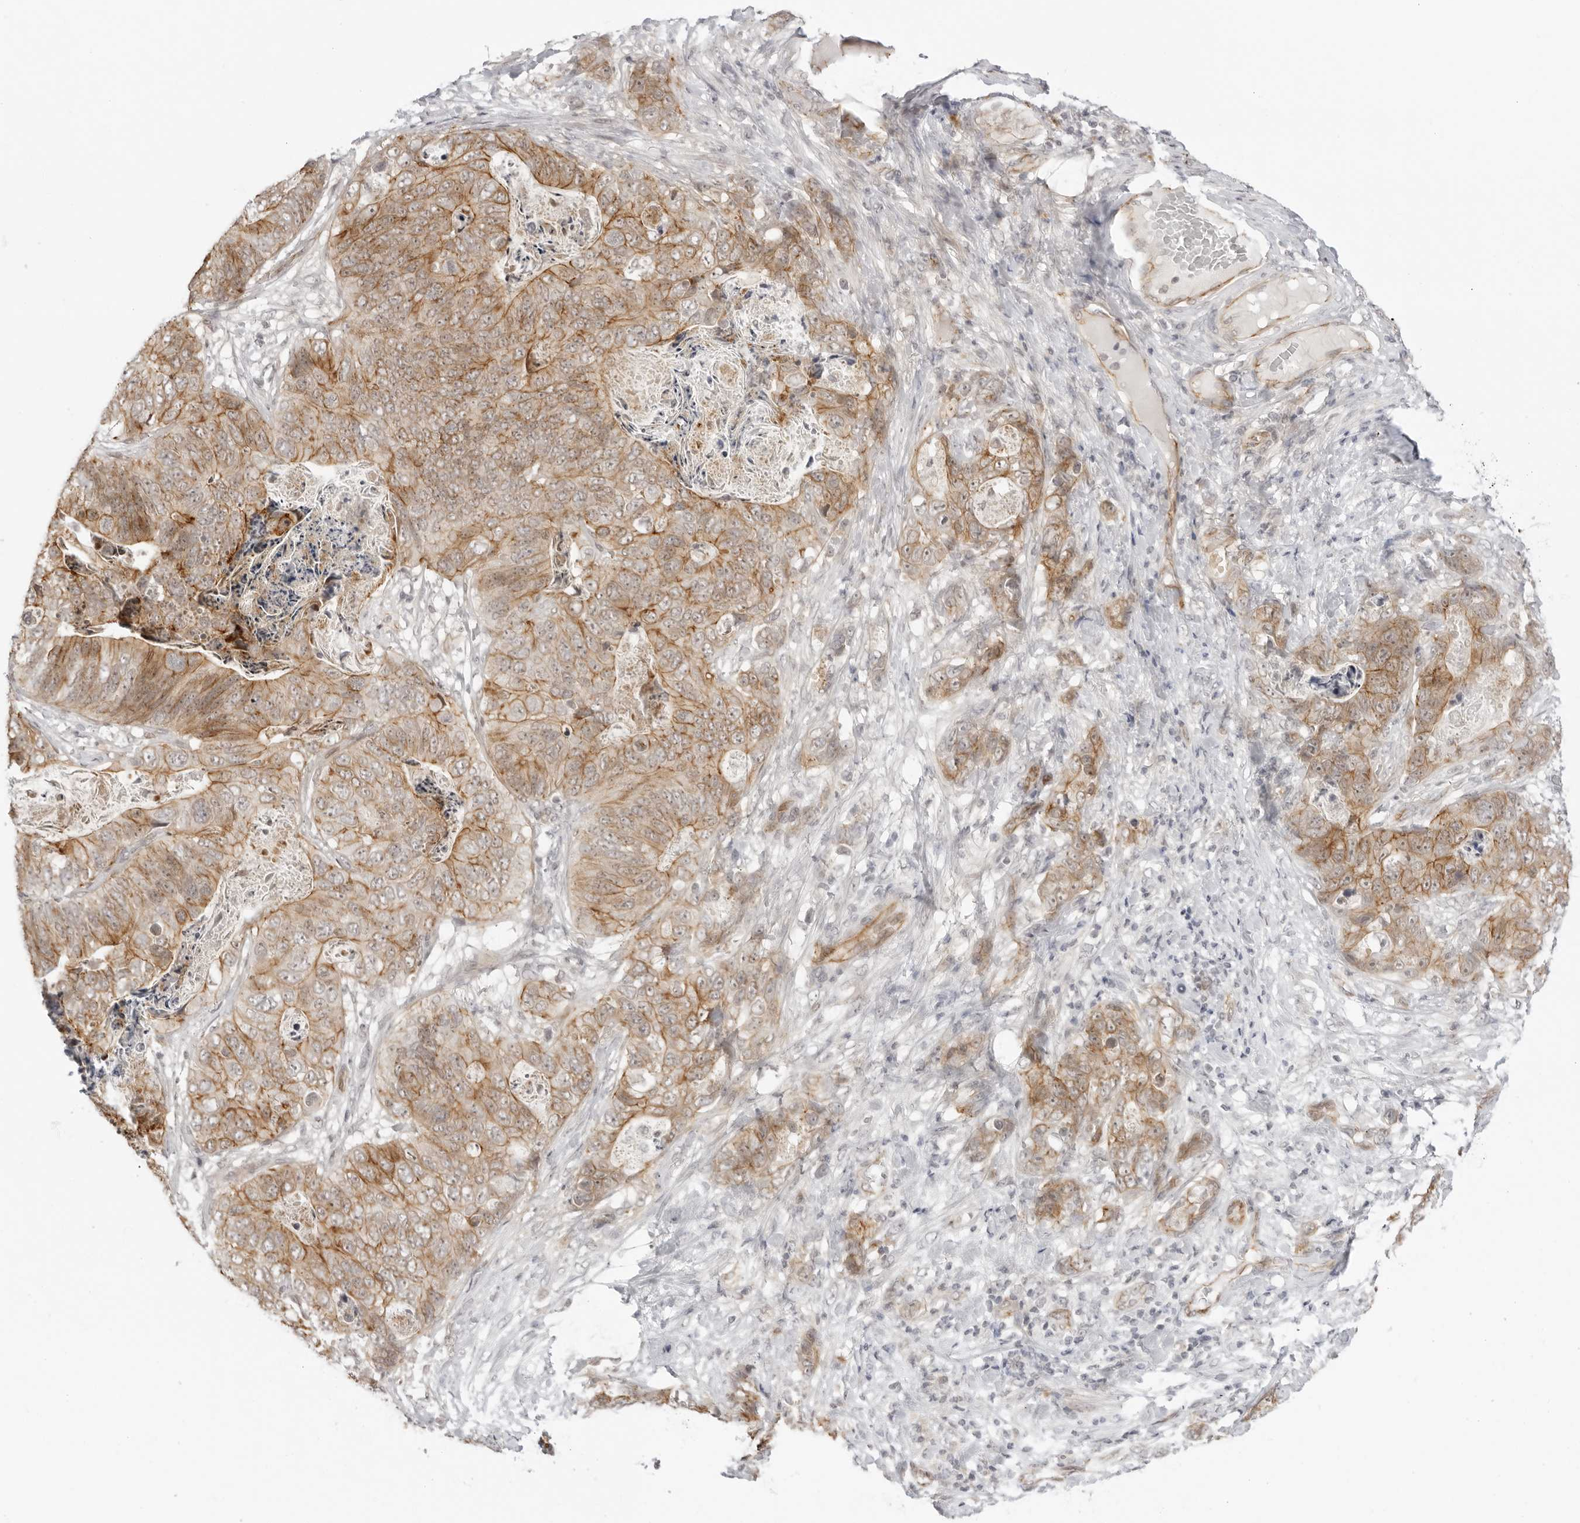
{"staining": {"intensity": "moderate", "quantity": ">75%", "location": "cytoplasmic/membranous"}, "tissue": "stomach cancer", "cell_type": "Tumor cells", "image_type": "cancer", "snomed": [{"axis": "morphology", "description": "Normal tissue, NOS"}, {"axis": "morphology", "description": "Adenocarcinoma, NOS"}, {"axis": "topography", "description": "Stomach"}], "caption": "A photomicrograph of stomach cancer (adenocarcinoma) stained for a protein displays moderate cytoplasmic/membranous brown staining in tumor cells. (brown staining indicates protein expression, while blue staining denotes nuclei).", "gene": "TRAPPC3", "patient": {"sex": "female", "age": 89}}